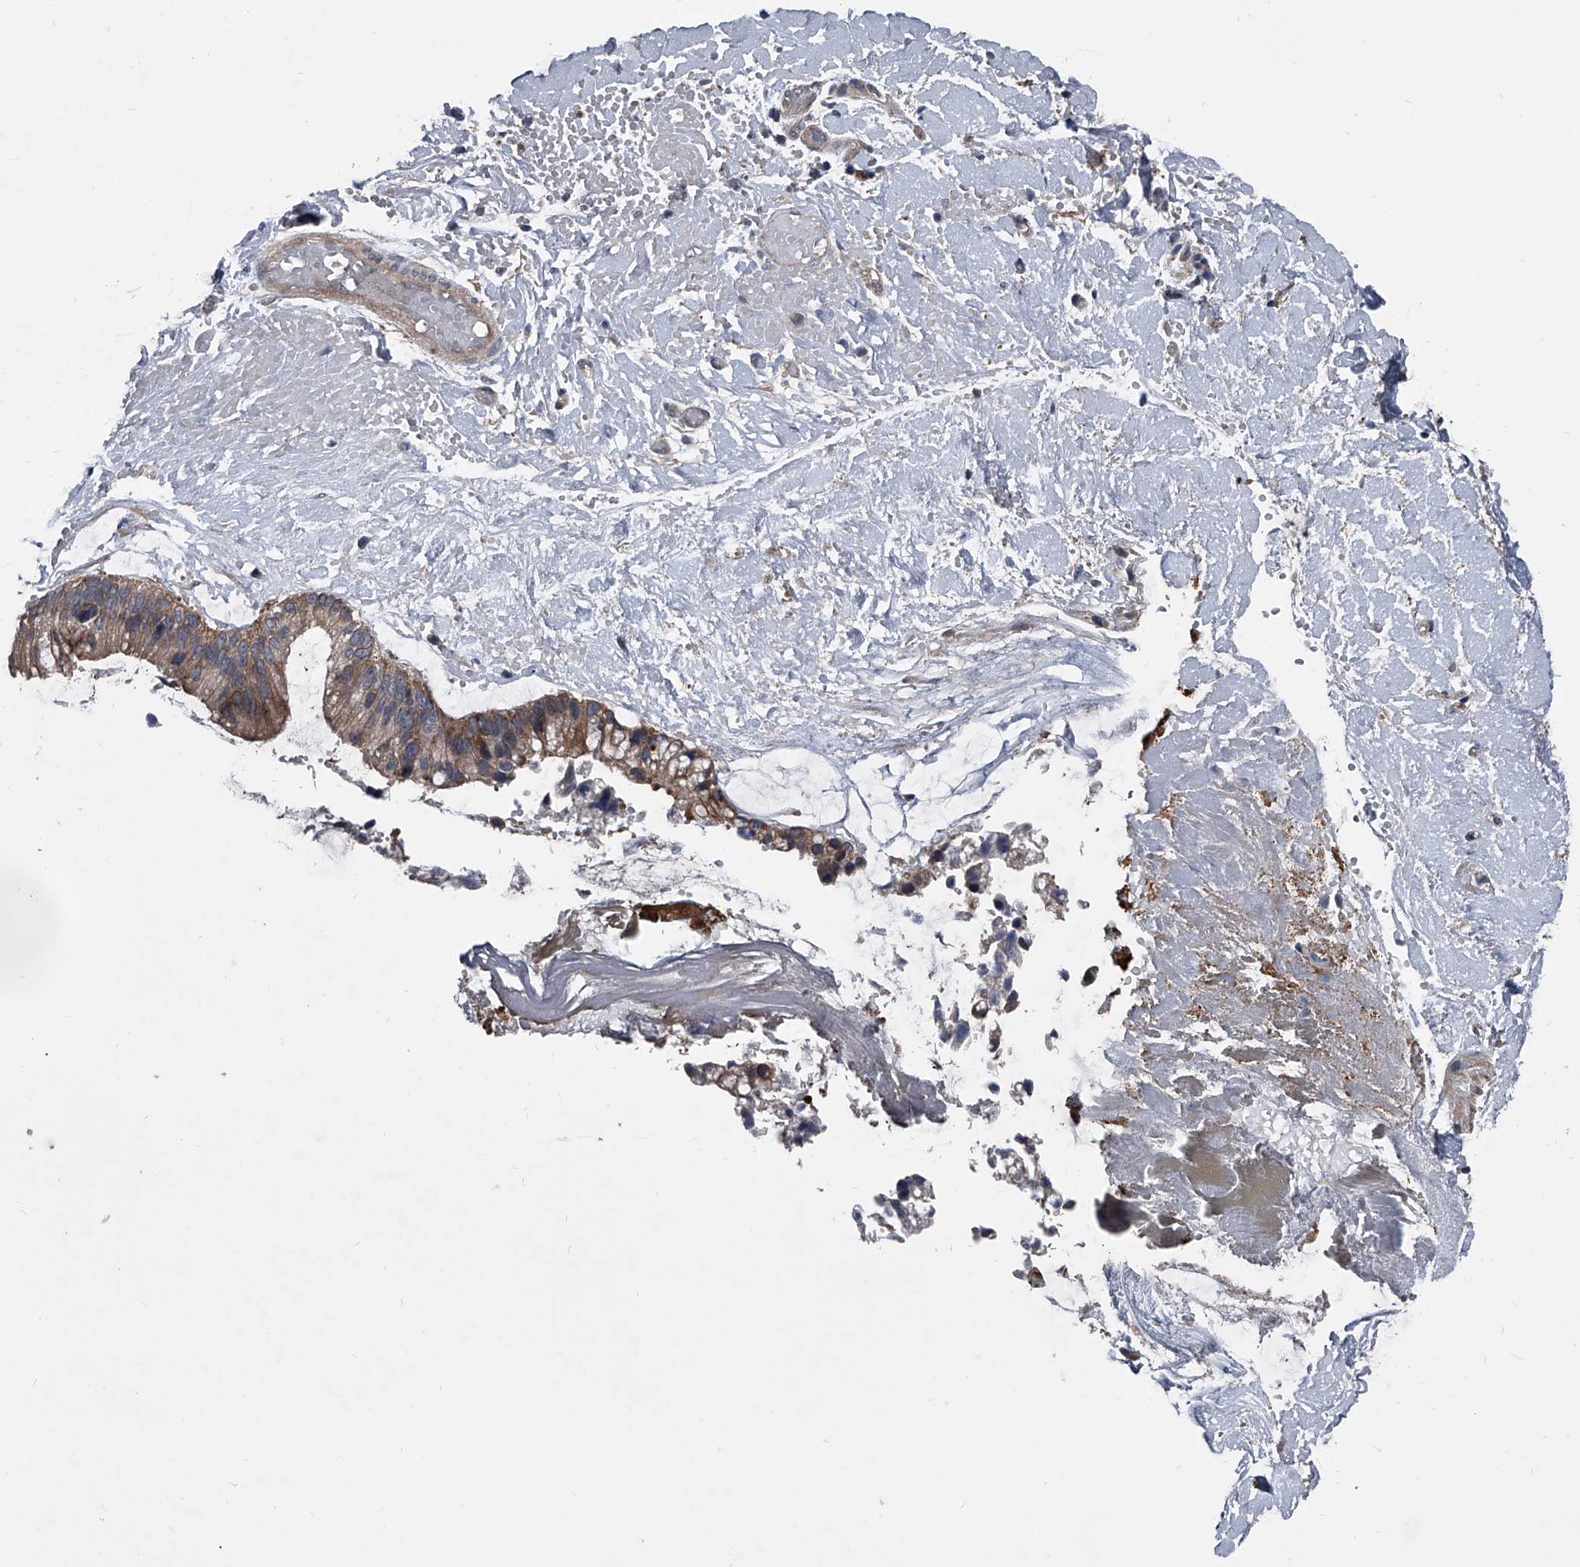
{"staining": {"intensity": "moderate", "quantity": ">75%", "location": "cytoplasmic/membranous"}, "tissue": "ovarian cancer", "cell_type": "Tumor cells", "image_type": "cancer", "snomed": [{"axis": "morphology", "description": "Cystadenocarcinoma, mucinous, NOS"}, {"axis": "topography", "description": "Ovary"}], "caption": "The immunohistochemical stain shows moderate cytoplasmic/membranous staining in tumor cells of ovarian cancer (mucinous cystadenocarcinoma) tissue.", "gene": "KIF13A", "patient": {"sex": "female", "age": 39}}